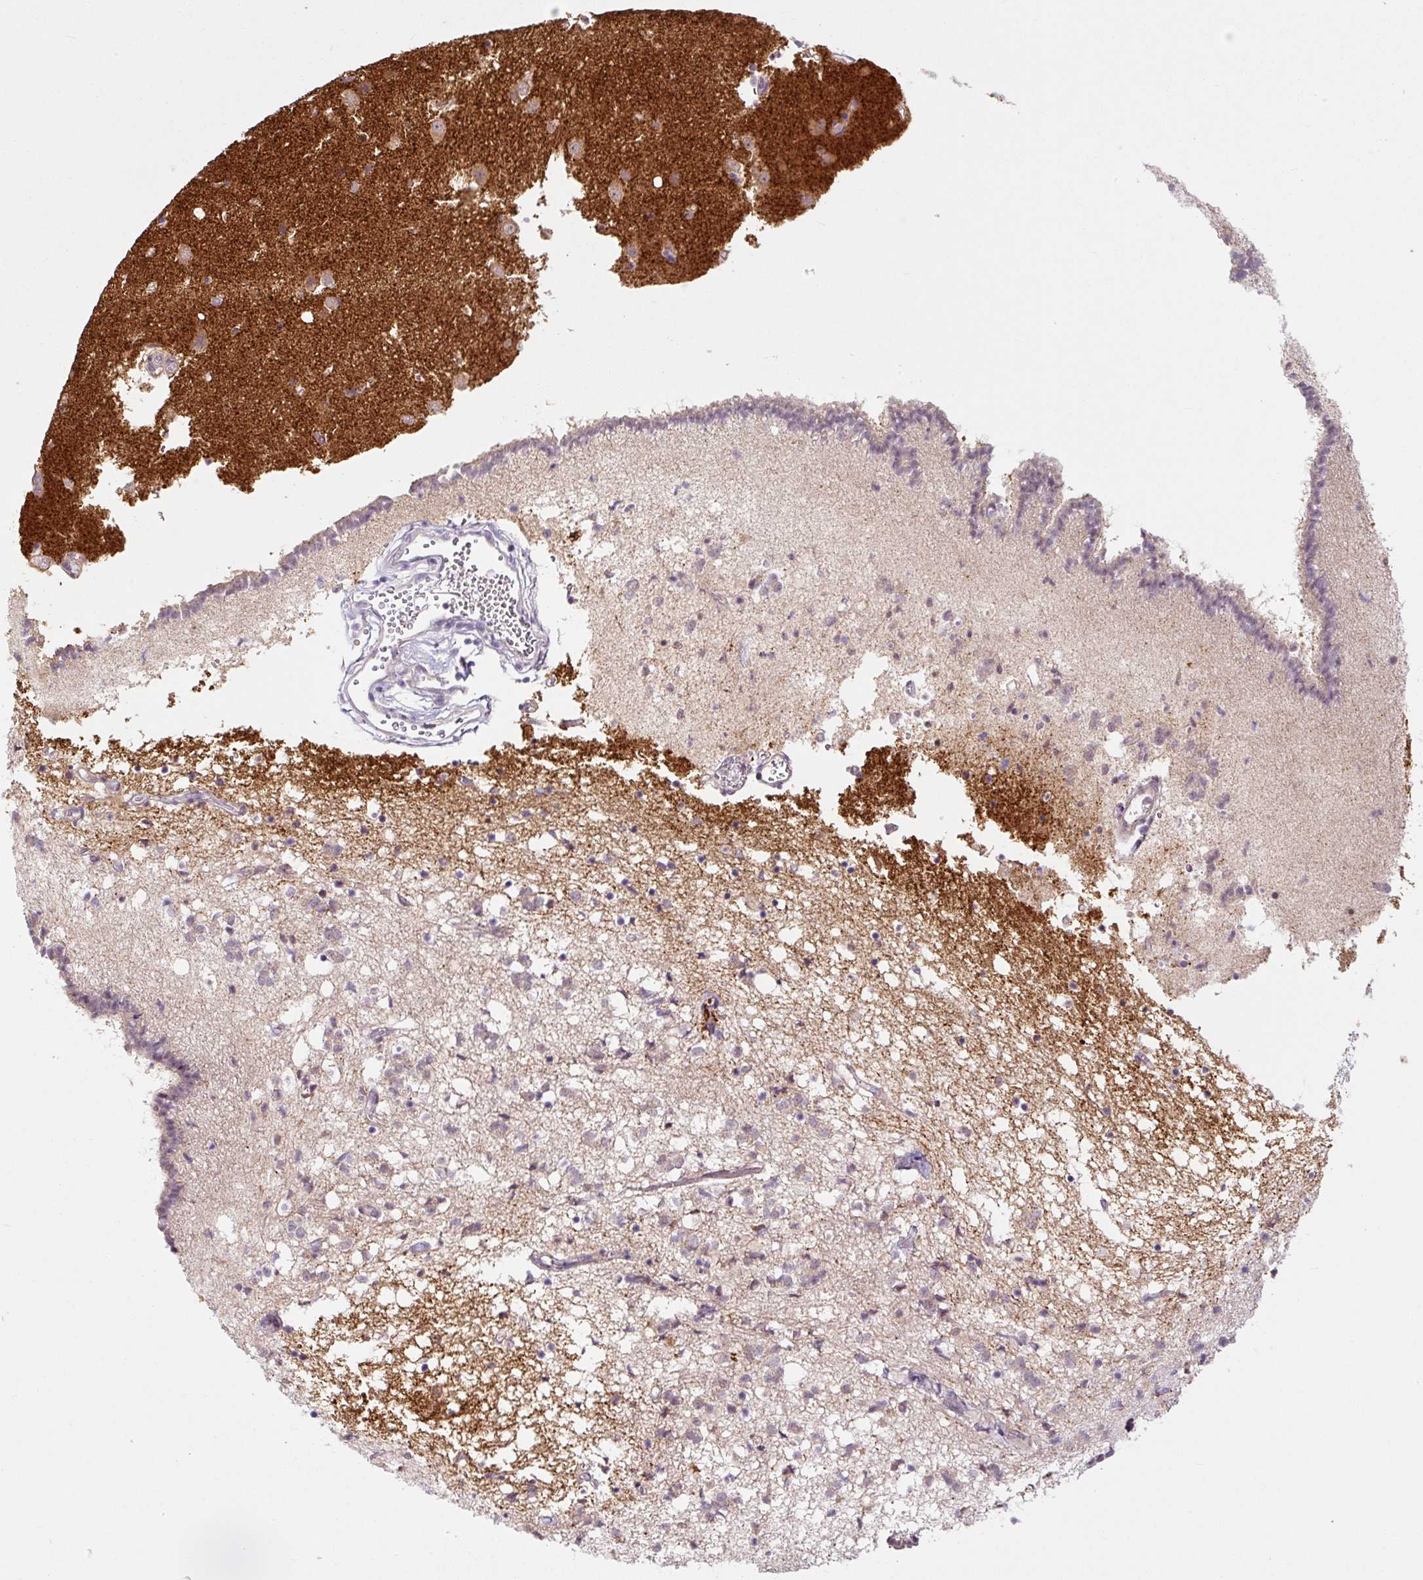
{"staining": {"intensity": "negative", "quantity": "none", "location": "none"}, "tissue": "caudate", "cell_type": "Glial cells", "image_type": "normal", "snomed": [{"axis": "morphology", "description": "Normal tissue, NOS"}, {"axis": "topography", "description": "Lateral ventricle wall"}], "caption": "Immunohistochemical staining of normal caudate displays no significant positivity in glial cells. Nuclei are stained in blue.", "gene": "PRKAA2", "patient": {"sex": "male", "age": 58}}